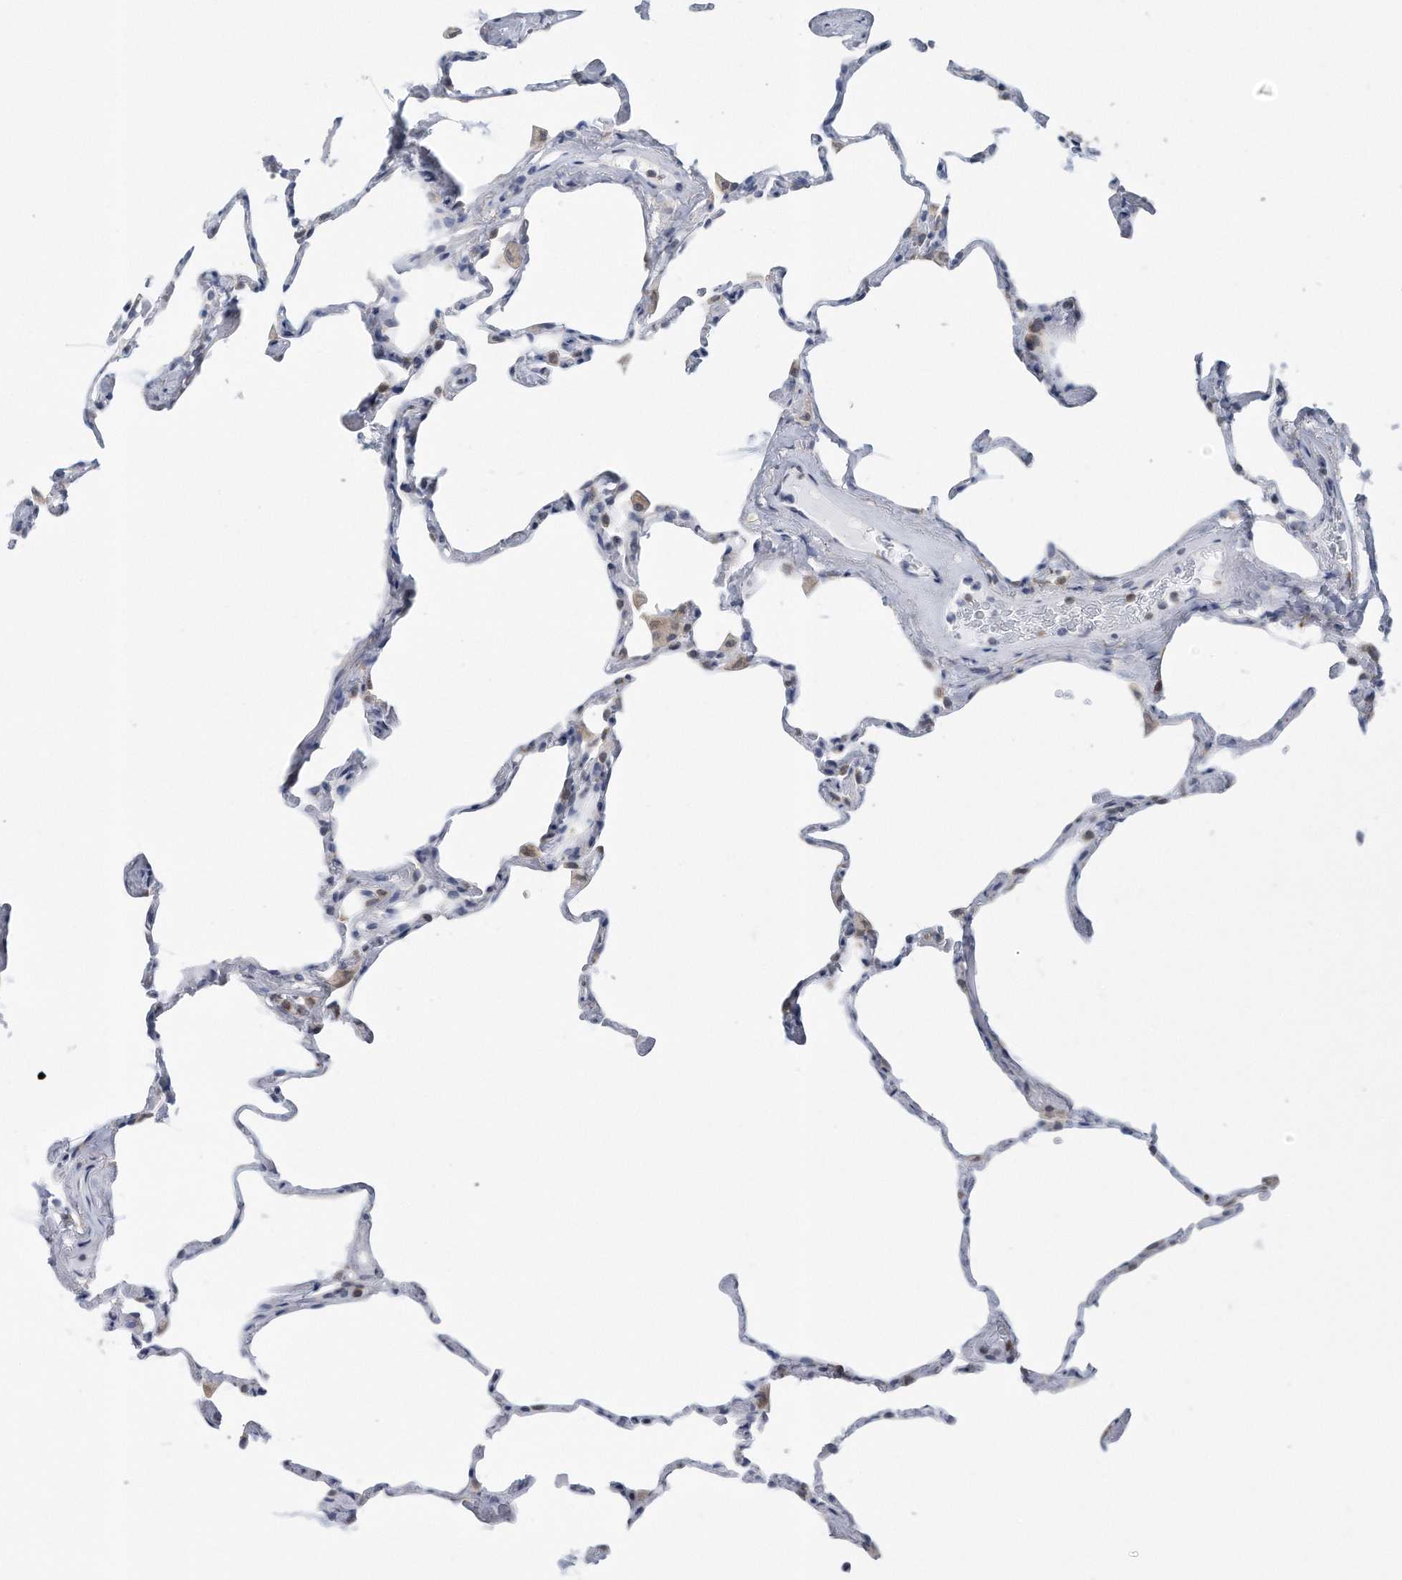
{"staining": {"intensity": "negative", "quantity": "none", "location": "none"}, "tissue": "lung", "cell_type": "Alveolar cells", "image_type": "normal", "snomed": [{"axis": "morphology", "description": "Normal tissue, NOS"}, {"axis": "topography", "description": "Lung"}], "caption": "Photomicrograph shows no protein expression in alveolar cells of normal lung. (Brightfield microscopy of DAB (3,3'-diaminobenzidine) IHC at high magnification).", "gene": "RPL26L1", "patient": {"sex": "male", "age": 65}}